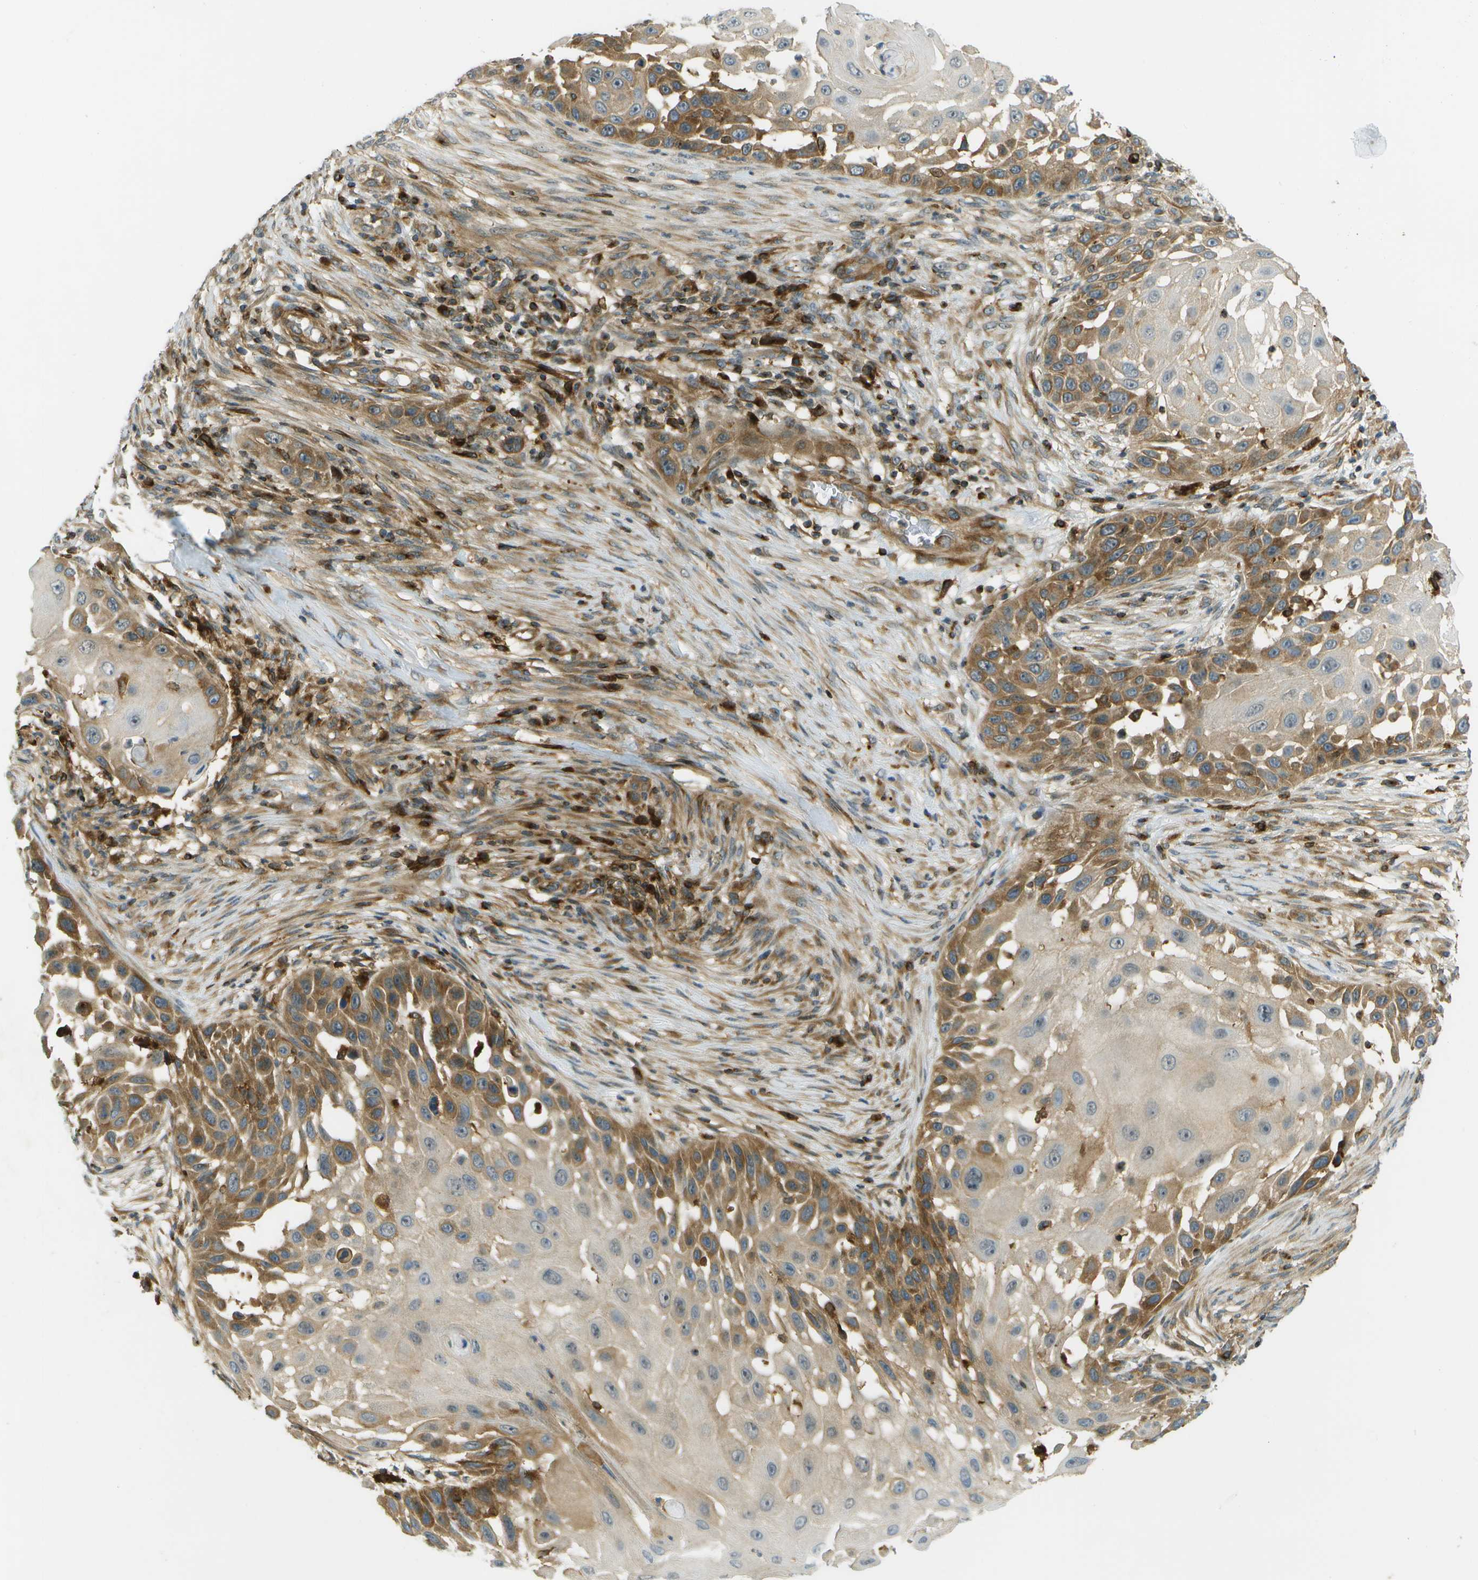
{"staining": {"intensity": "moderate", "quantity": "25%-75%", "location": "cytoplasmic/membranous"}, "tissue": "skin cancer", "cell_type": "Tumor cells", "image_type": "cancer", "snomed": [{"axis": "morphology", "description": "Squamous cell carcinoma, NOS"}, {"axis": "topography", "description": "Skin"}], "caption": "Skin cancer was stained to show a protein in brown. There is medium levels of moderate cytoplasmic/membranous staining in approximately 25%-75% of tumor cells. Immunohistochemistry (ihc) stains the protein in brown and the nuclei are stained blue.", "gene": "TMTC1", "patient": {"sex": "female", "age": 44}}